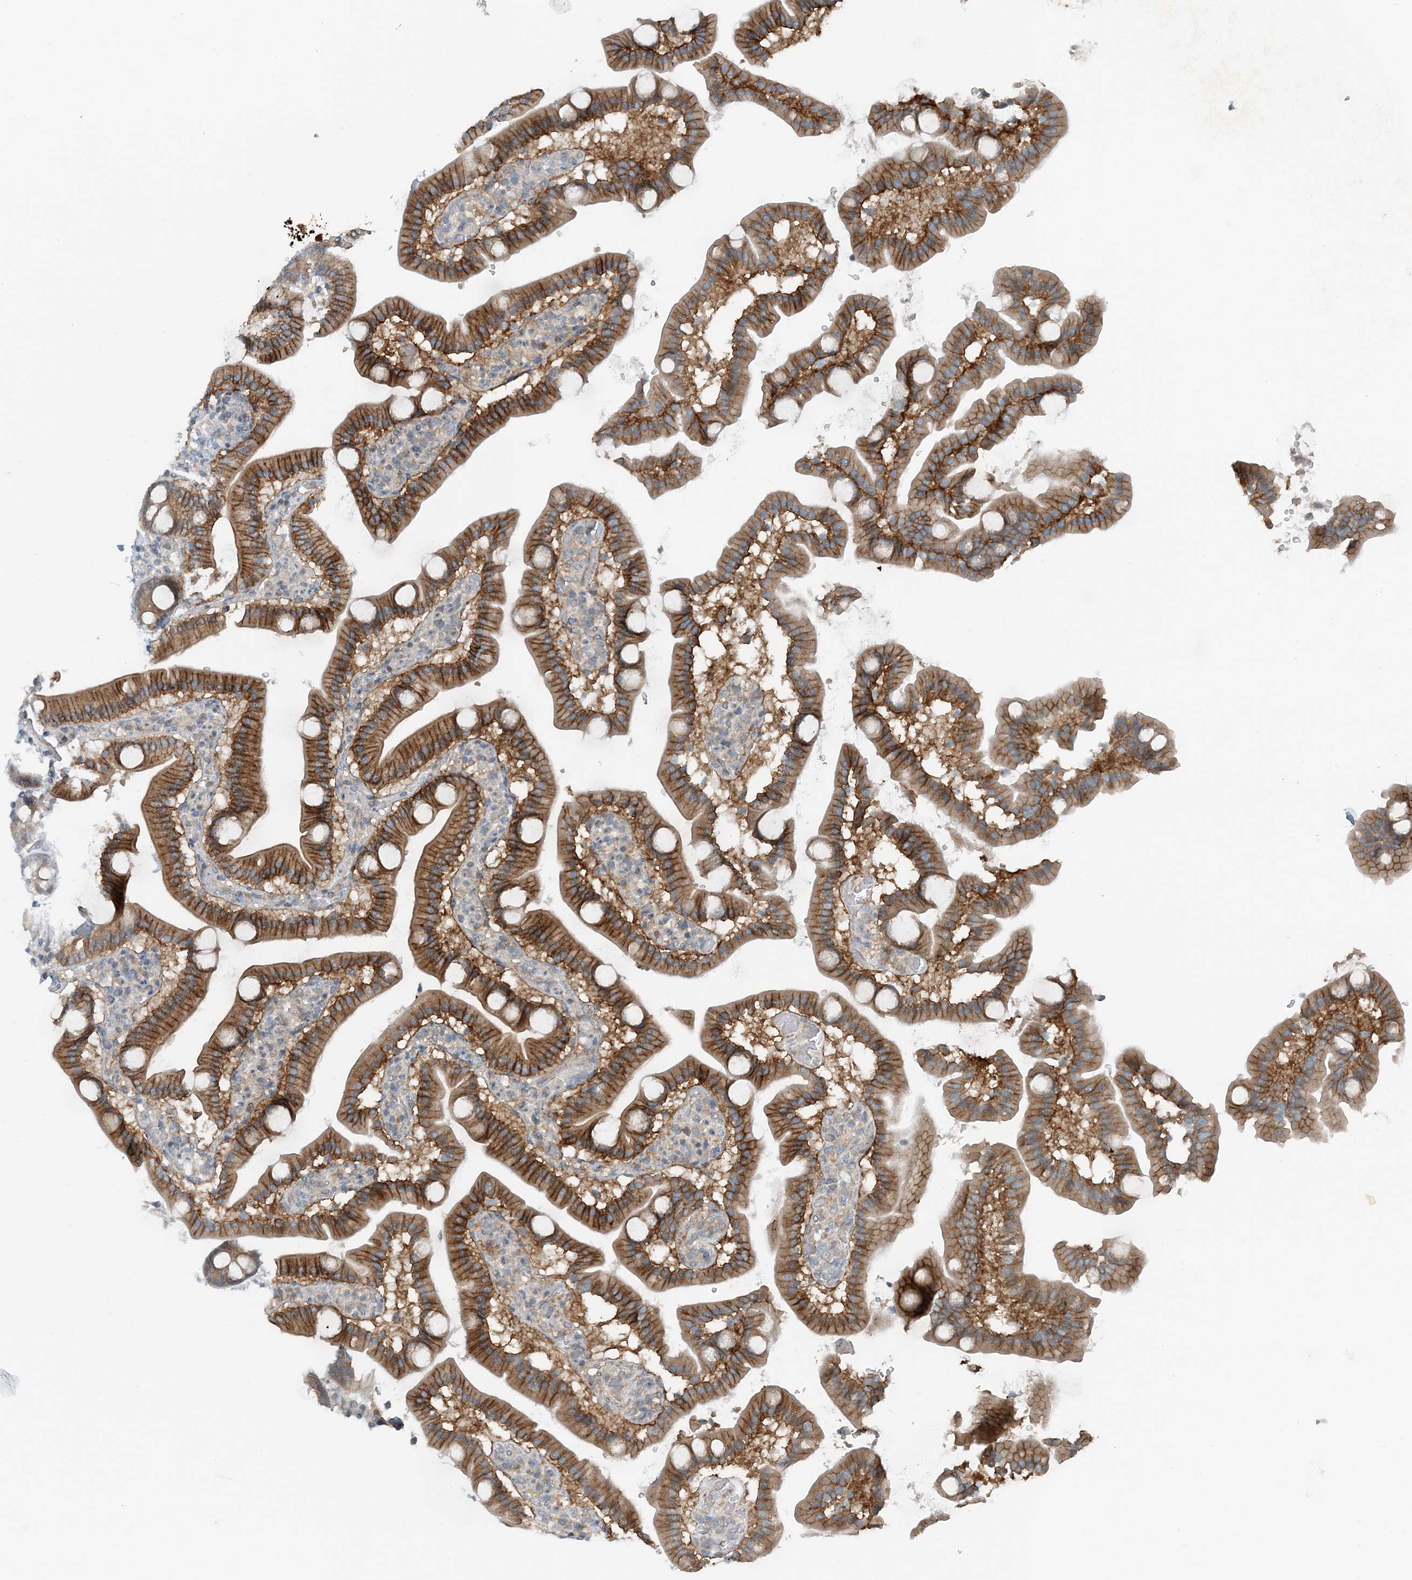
{"staining": {"intensity": "moderate", "quantity": "25%-75%", "location": "cytoplasmic/membranous"}, "tissue": "duodenum", "cell_type": "Glandular cells", "image_type": "normal", "snomed": [{"axis": "morphology", "description": "Normal tissue, NOS"}, {"axis": "topography", "description": "Duodenum"}], "caption": "A brown stain labels moderate cytoplasmic/membranous staining of a protein in glandular cells of normal duodenum. (IHC, brightfield microscopy, high magnification).", "gene": "MITD1", "patient": {"sex": "male", "age": 55}}